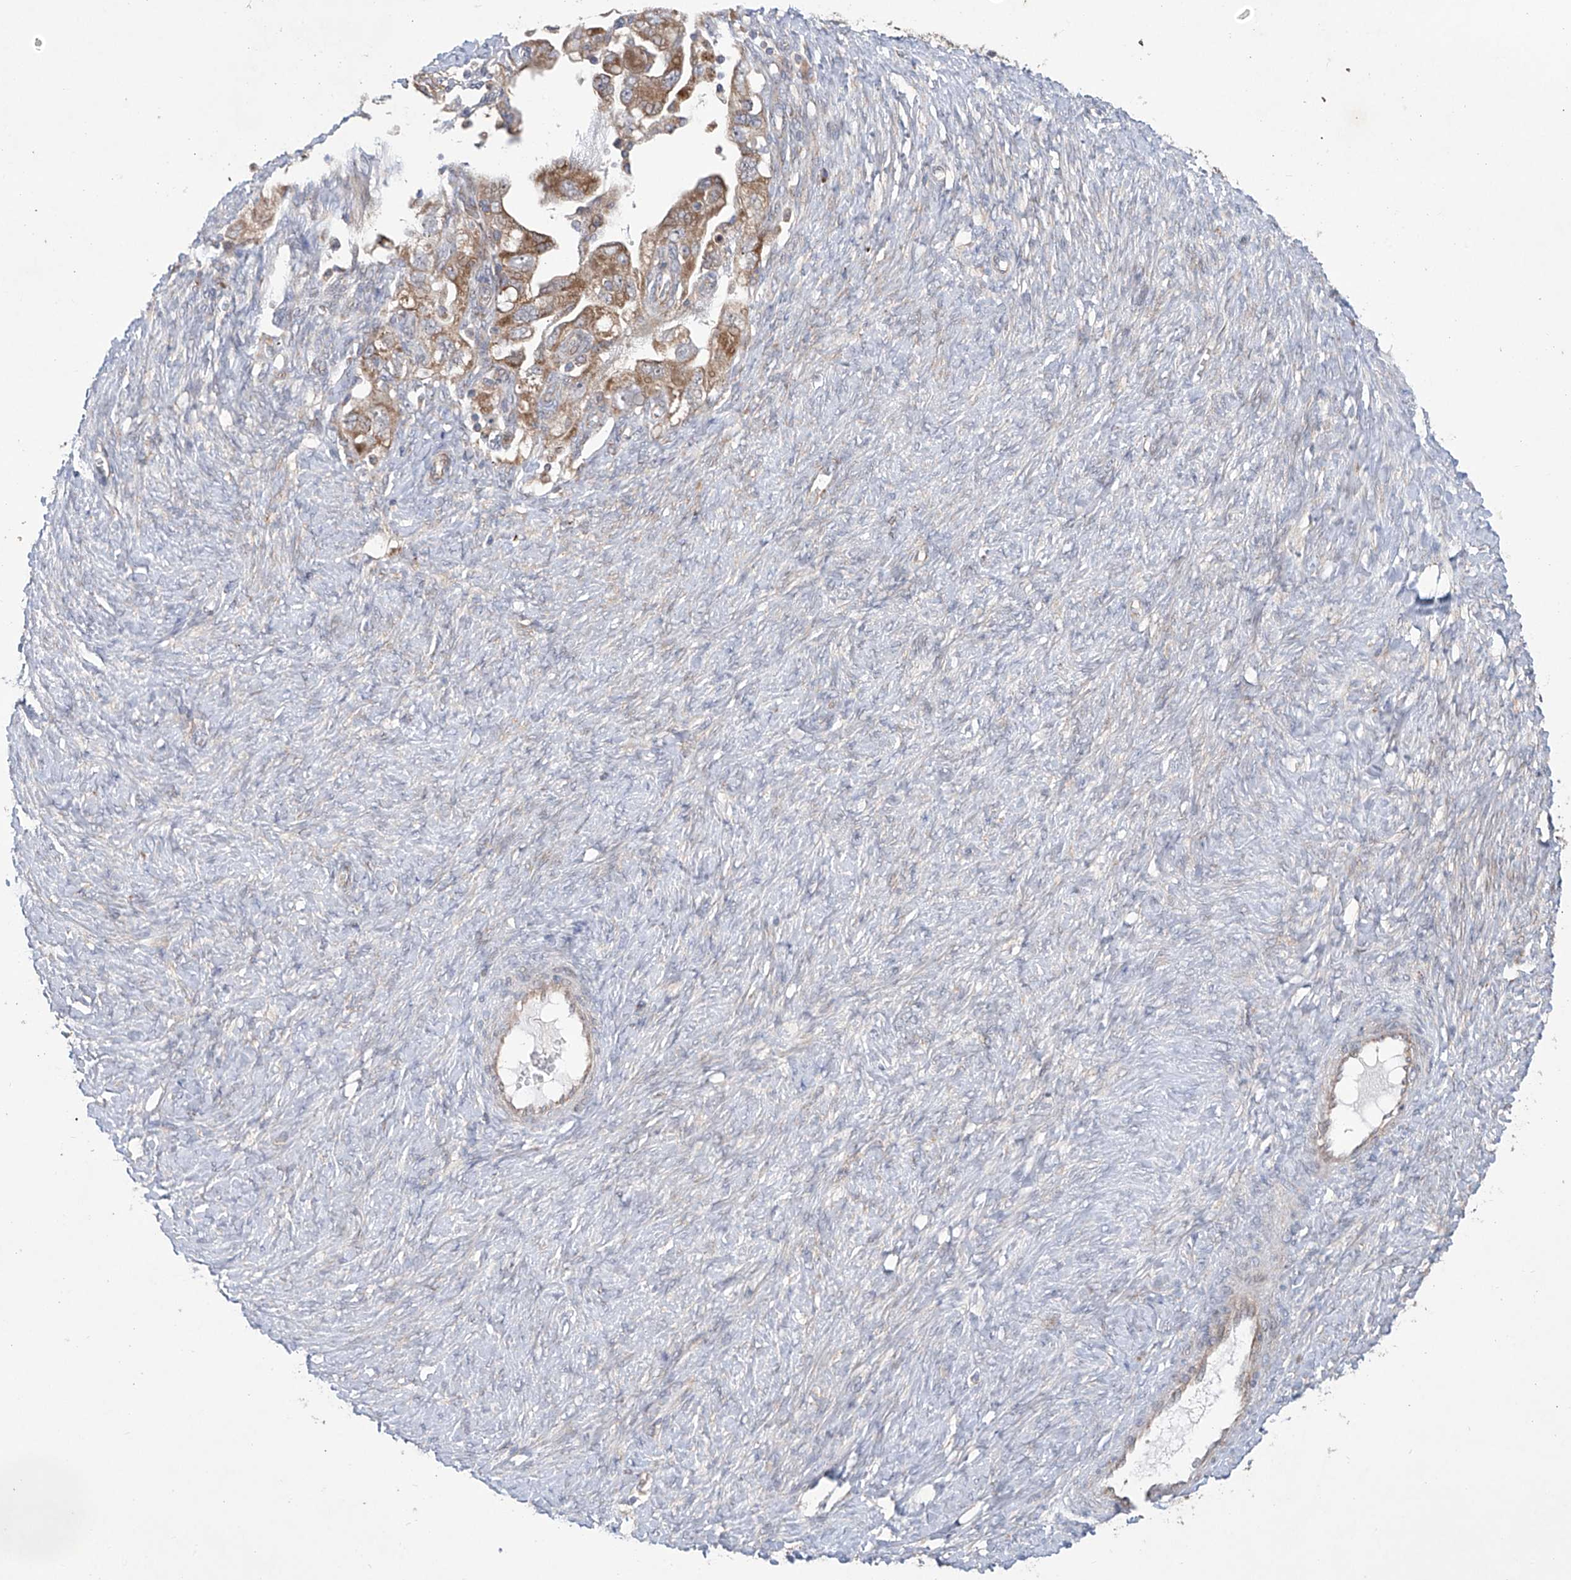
{"staining": {"intensity": "moderate", "quantity": ">75%", "location": "cytoplasmic/membranous"}, "tissue": "ovarian cancer", "cell_type": "Tumor cells", "image_type": "cancer", "snomed": [{"axis": "morphology", "description": "Carcinoma, NOS"}, {"axis": "morphology", "description": "Cystadenocarcinoma, serous, NOS"}, {"axis": "topography", "description": "Ovary"}], "caption": "Ovarian cancer (carcinoma) stained with DAB (3,3'-diaminobenzidine) immunohistochemistry (IHC) demonstrates medium levels of moderate cytoplasmic/membranous positivity in about >75% of tumor cells. Using DAB (brown) and hematoxylin (blue) stains, captured at high magnification using brightfield microscopy.", "gene": "KLC4", "patient": {"sex": "female", "age": 69}}